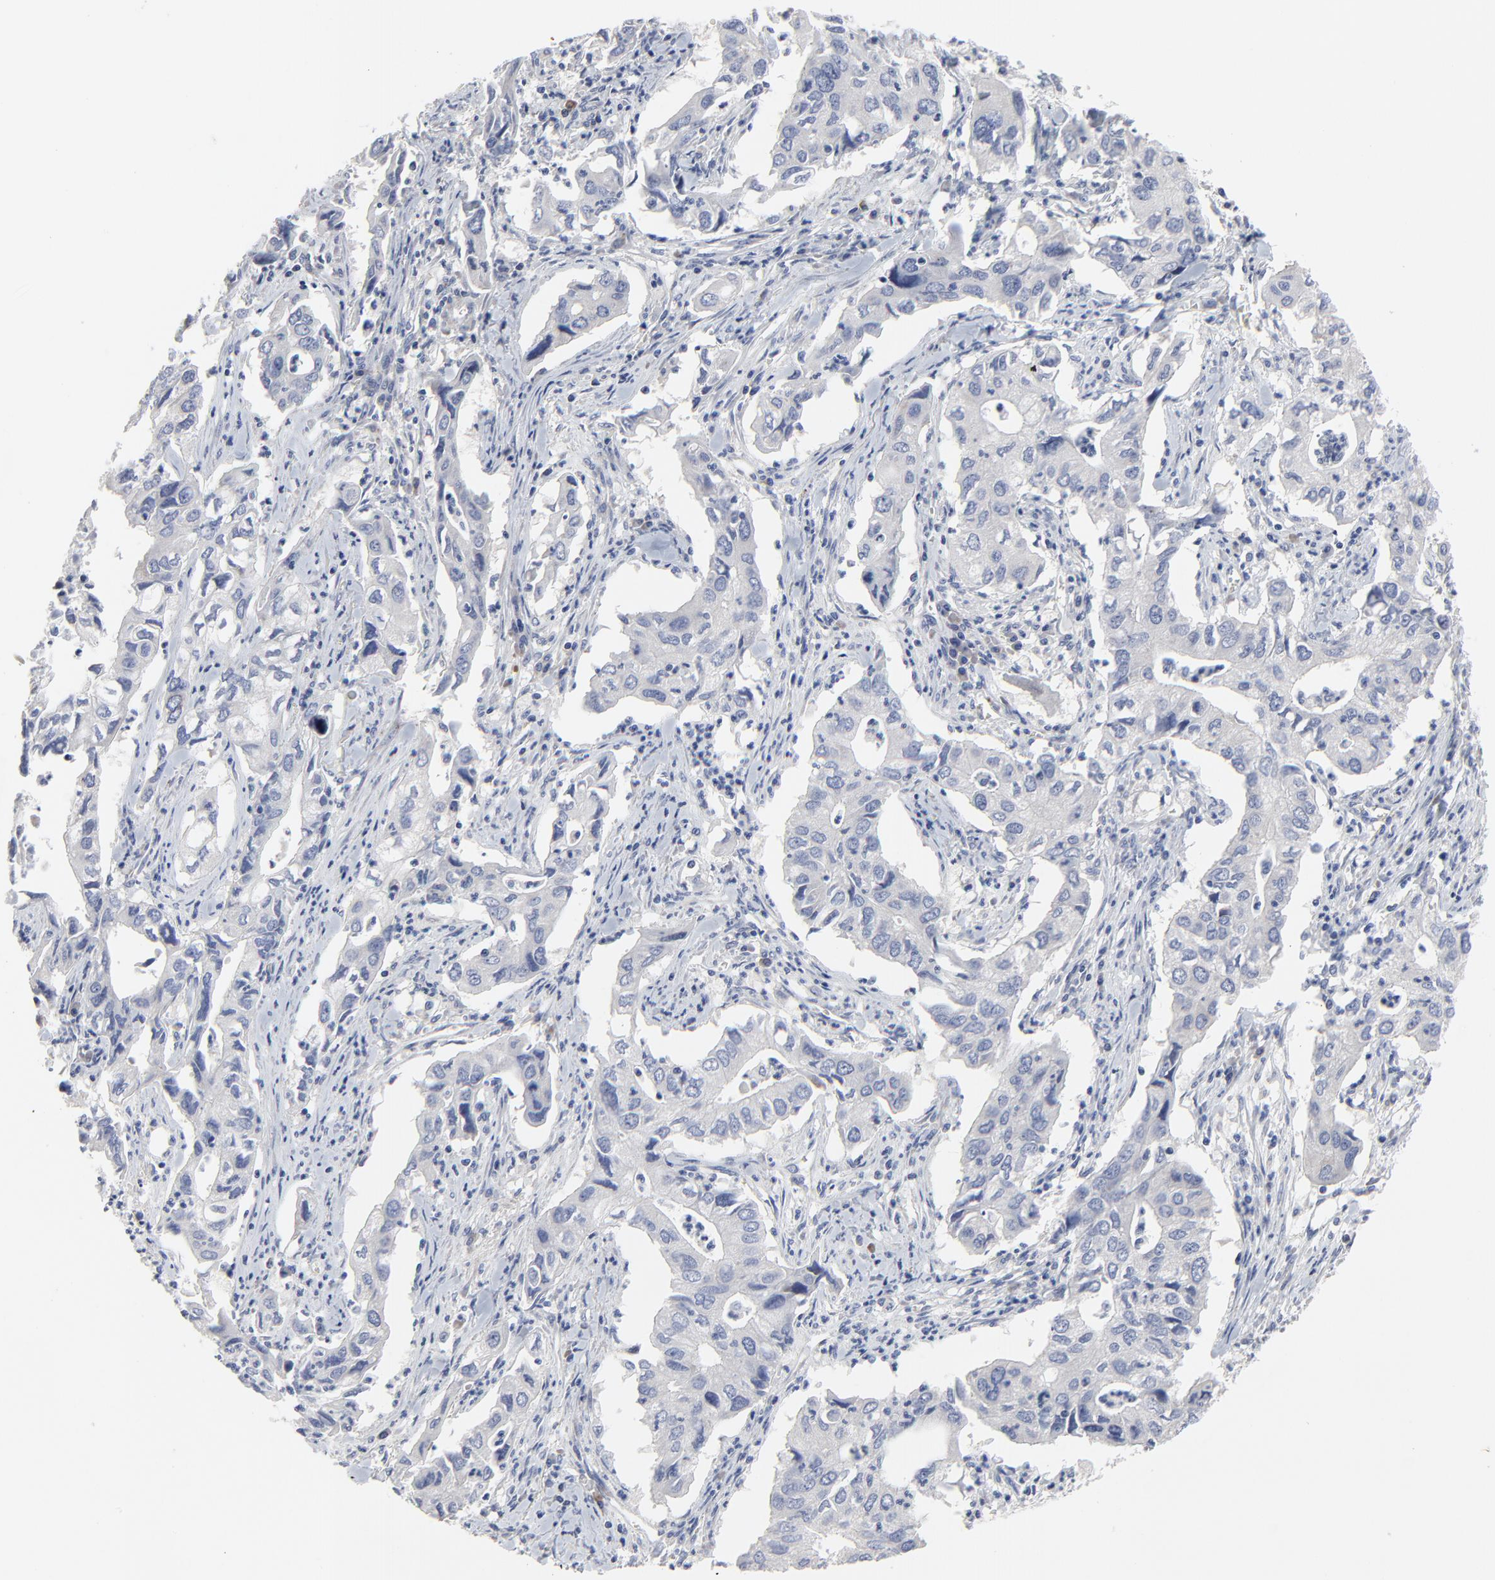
{"staining": {"intensity": "negative", "quantity": "none", "location": "none"}, "tissue": "lung cancer", "cell_type": "Tumor cells", "image_type": "cancer", "snomed": [{"axis": "morphology", "description": "Adenocarcinoma, NOS"}, {"axis": "topography", "description": "Lung"}], "caption": "An IHC image of adenocarcinoma (lung) is shown. There is no staining in tumor cells of adenocarcinoma (lung).", "gene": "NLGN3", "patient": {"sex": "male", "age": 48}}